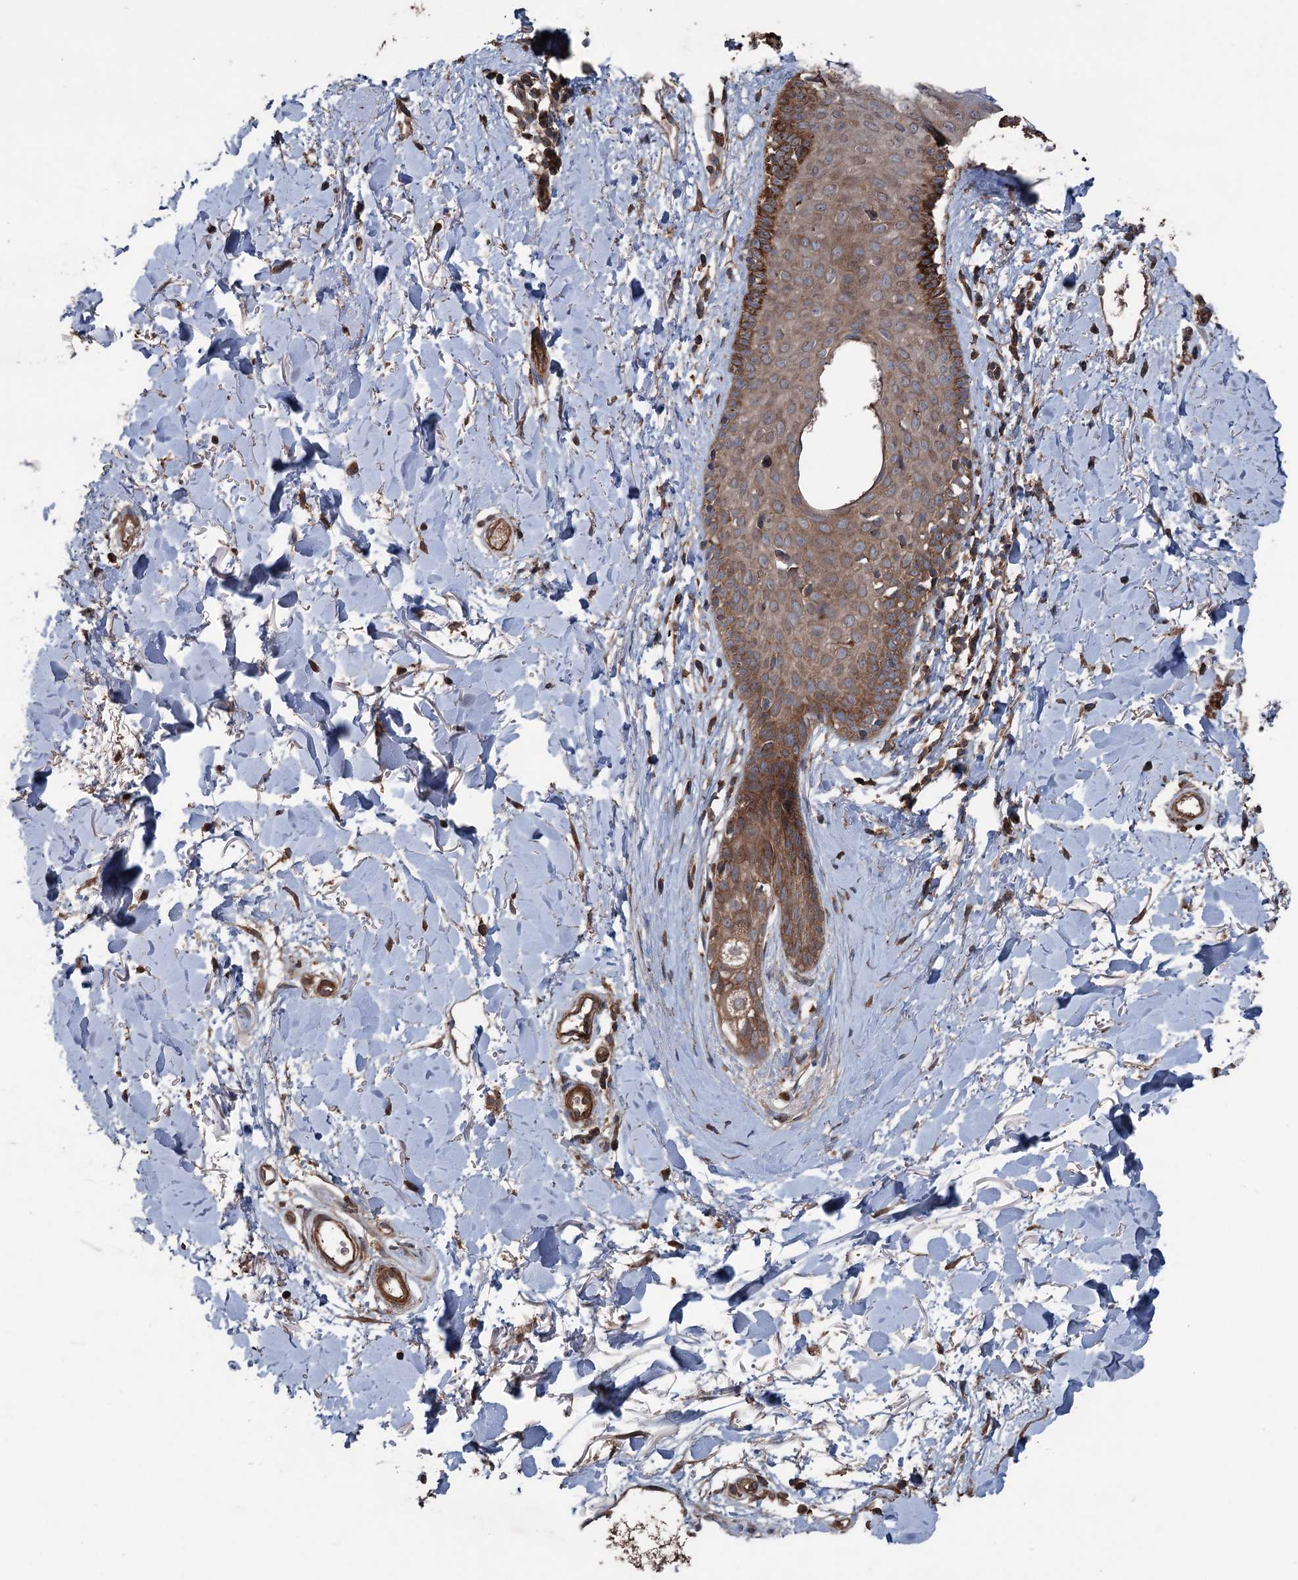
{"staining": {"intensity": "strong", "quantity": ">75%", "location": "cytoplasmic/membranous"}, "tissue": "skin", "cell_type": "Fibroblasts", "image_type": "normal", "snomed": [{"axis": "morphology", "description": "Normal tissue, NOS"}, {"axis": "topography", "description": "Skin"}], "caption": "This photomicrograph shows IHC staining of benign skin, with high strong cytoplasmic/membranous staining in approximately >75% of fibroblasts.", "gene": "RNF214", "patient": {"sex": "female", "age": 58}}